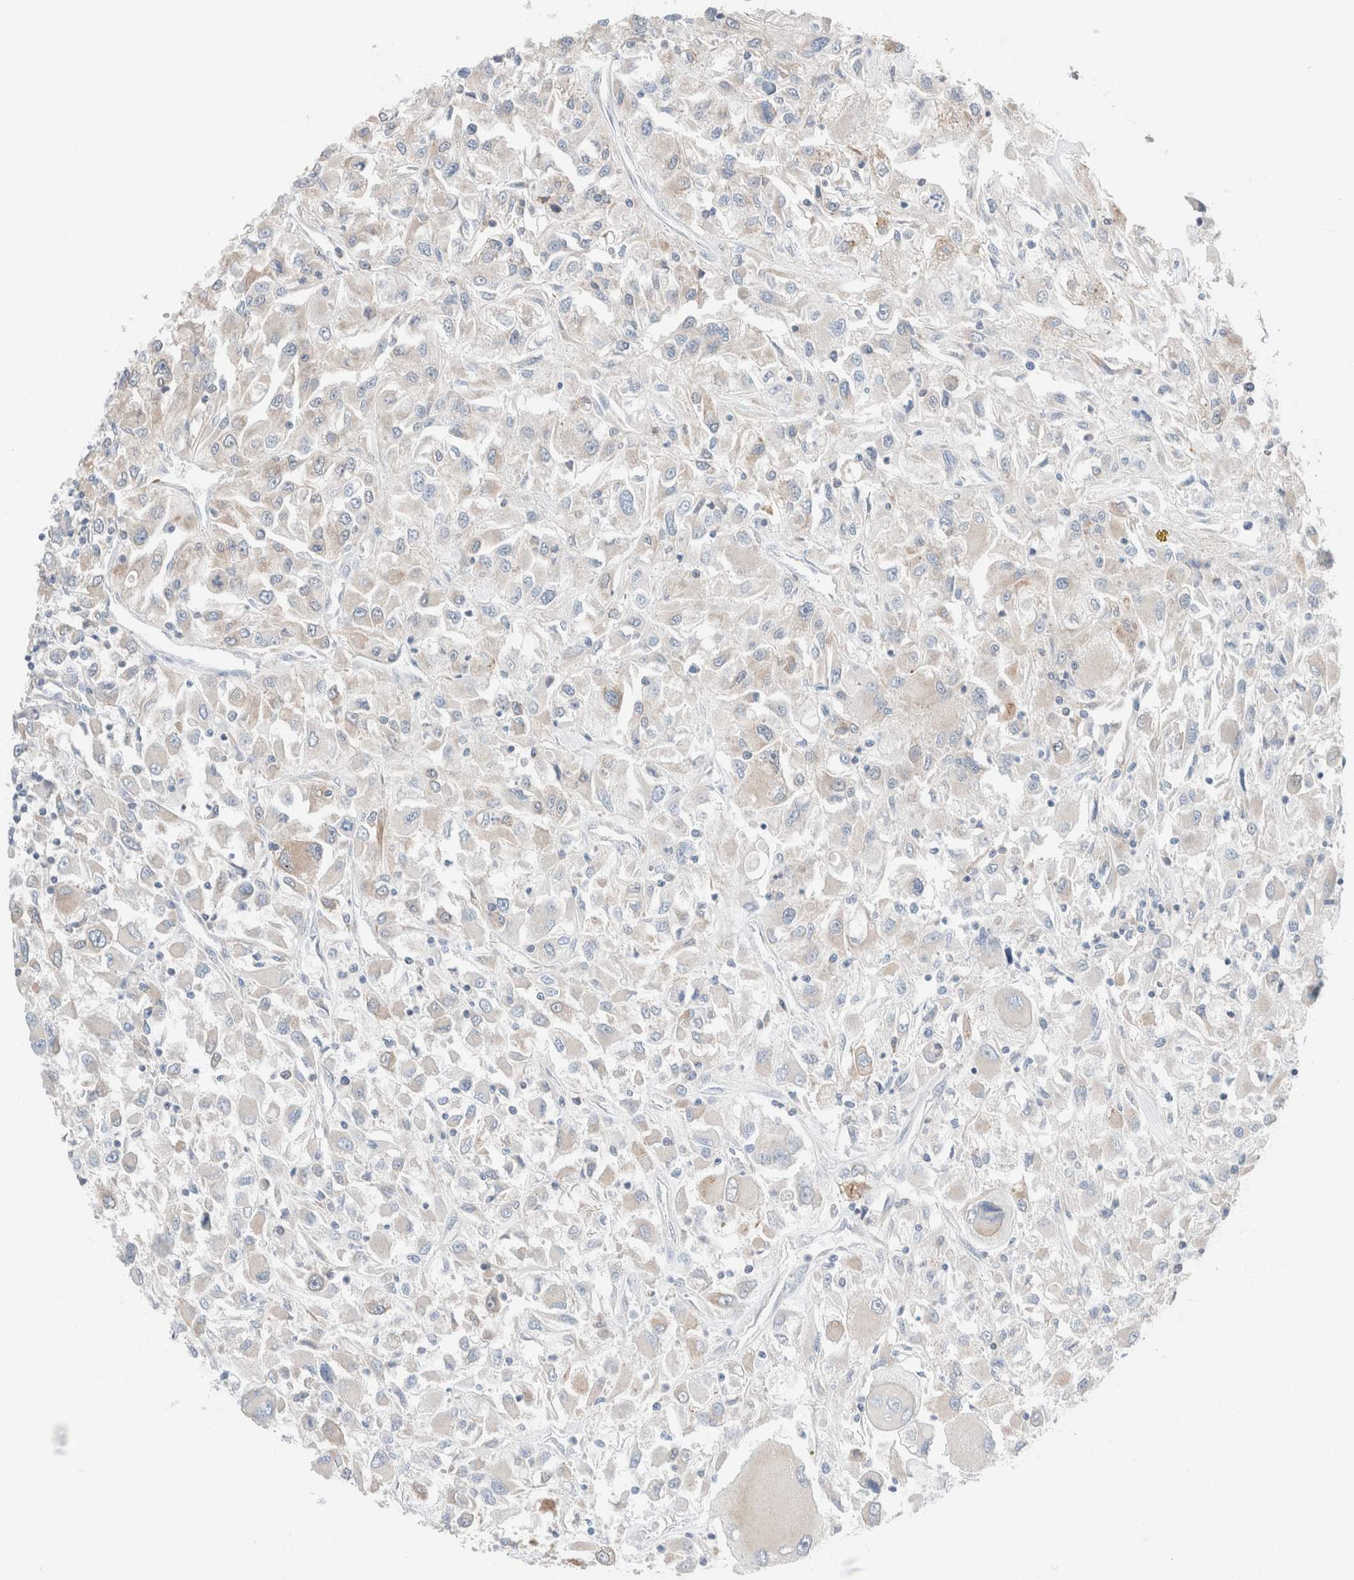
{"staining": {"intensity": "weak", "quantity": "<25%", "location": "cytoplasmic/membranous"}, "tissue": "renal cancer", "cell_type": "Tumor cells", "image_type": "cancer", "snomed": [{"axis": "morphology", "description": "Adenocarcinoma, NOS"}, {"axis": "topography", "description": "Kidney"}], "caption": "This is an immunohistochemistry micrograph of human renal adenocarcinoma. There is no staining in tumor cells.", "gene": "CASC3", "patient": {"sex": "female", "age": 52}}